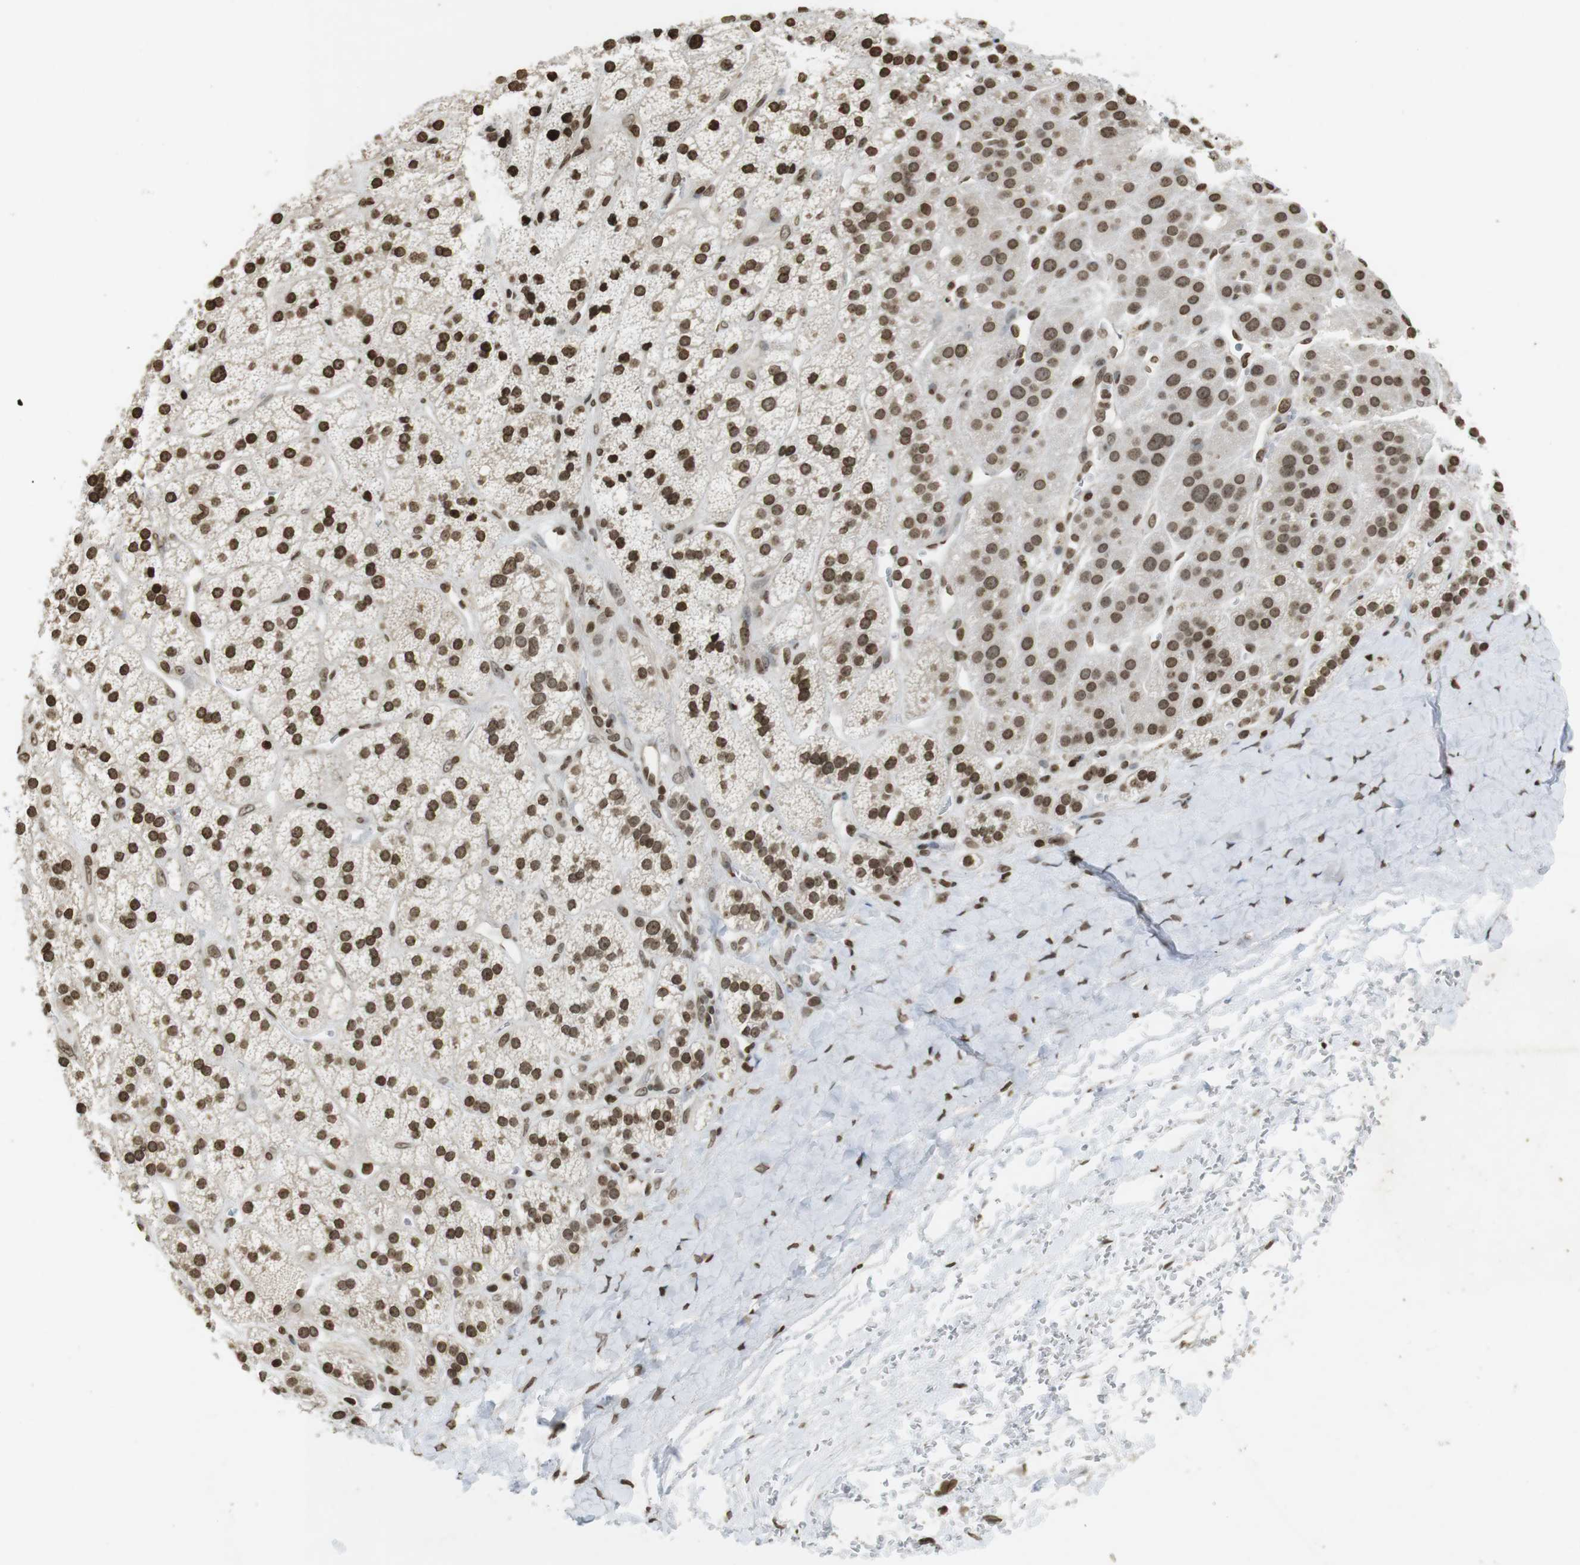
{"staining": {"intensity": "moderate", "quantity": ">75%", "location": "cytoplasmic/membranous,nuclear"}, "tissue": "adrenal gland", "cell_type": "Glandular cells", "image_type": "normal", "snomed": [{"axis": "morphology", "description": "Normal tissue, NOS"}, {"axis": "topography", "description": "Adrenal gland"}], "caption": "Brown immunohistochemical staining in normal adrenal gland displays moderate cytoplasmic/membranous,nuclear expression in about >75% of glandular cells.", "gene": "FOXA3", "patient": {"sex": "male", "age": 56}}